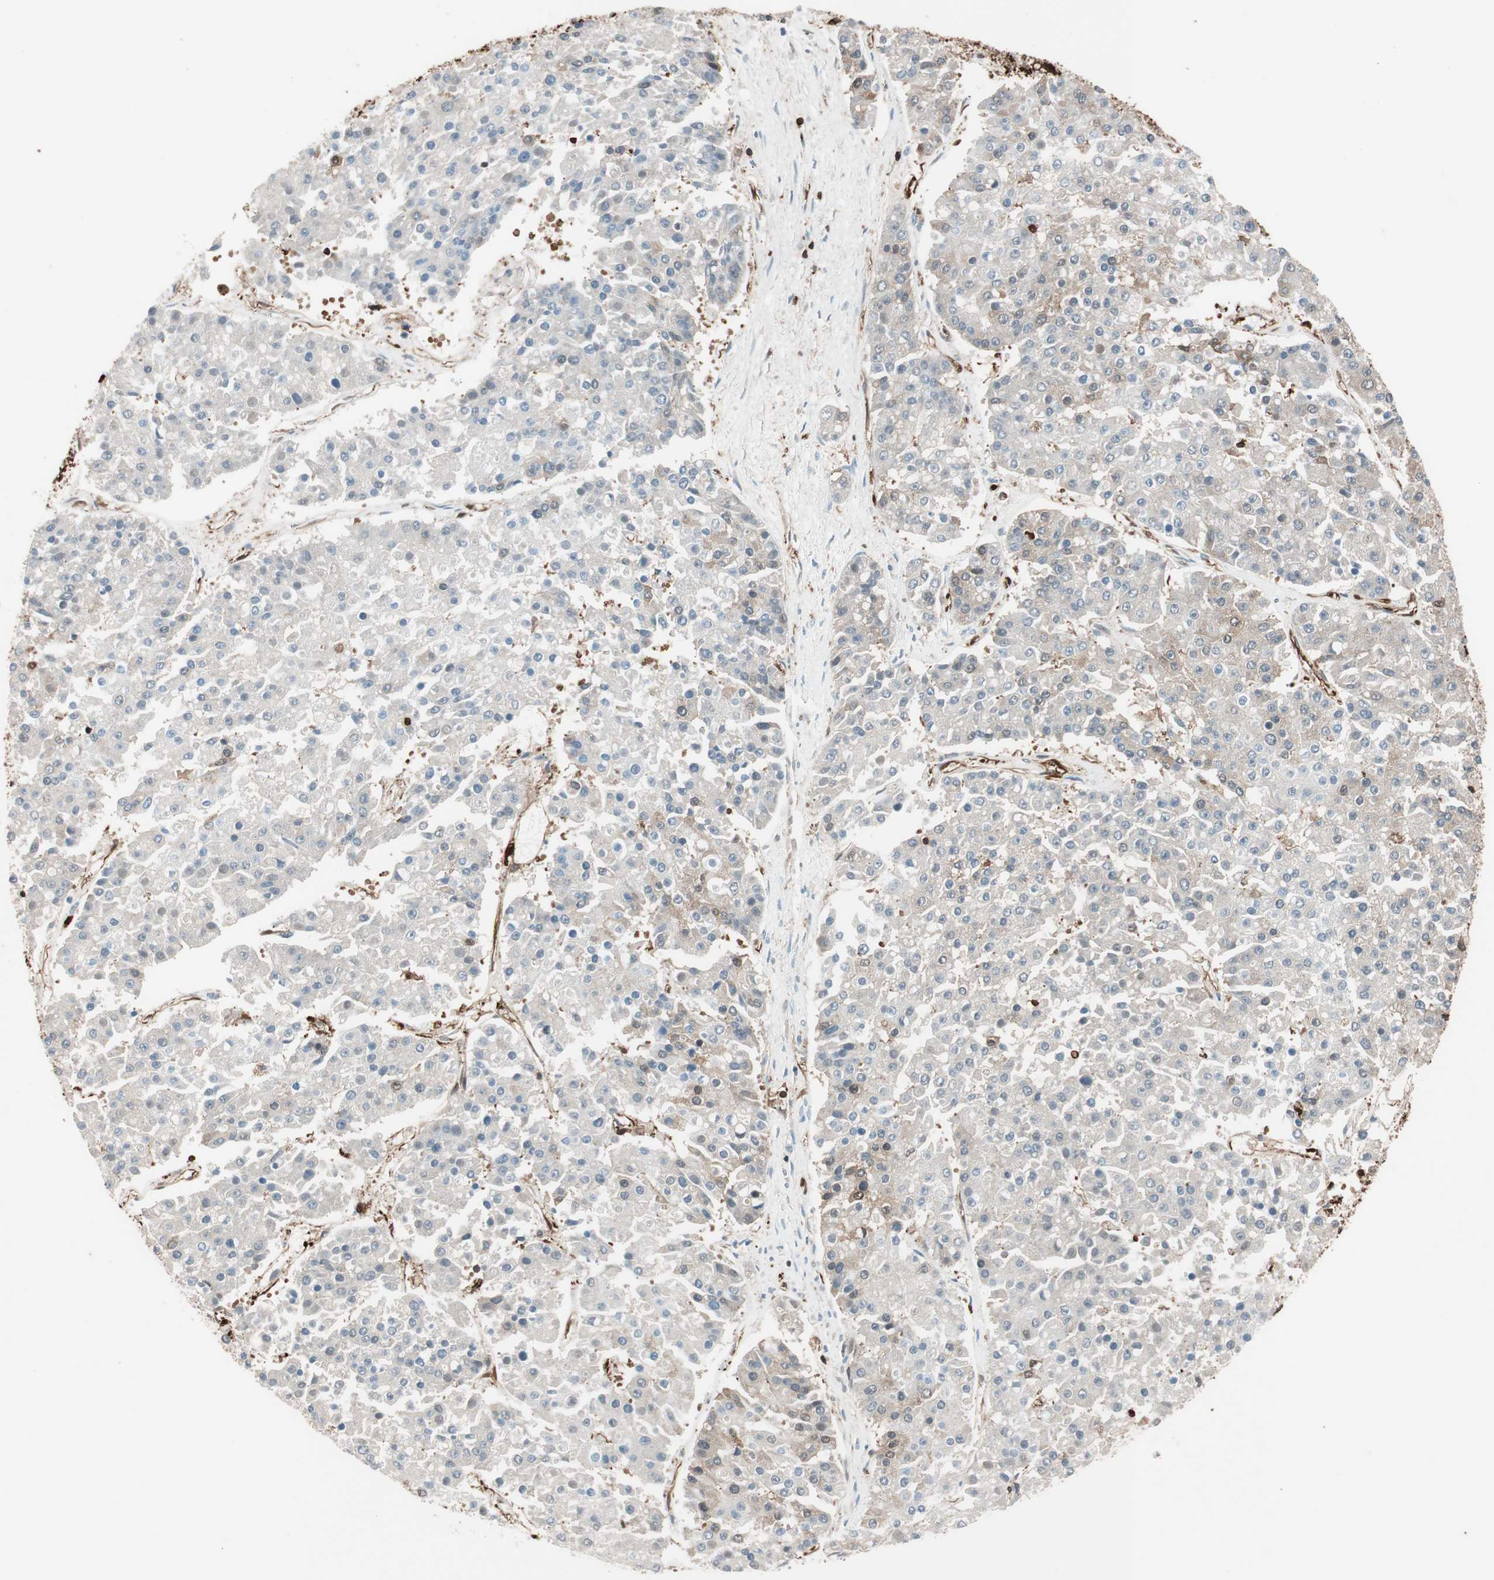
{"staining": {"intensity": "moderate", "quantity": "25%-75%", "location": "cytoplasmic/membranous"}, "tissue": "pancreatic cancer", "cell_type": "Tumor cells", "image_type": "cancer", "snomed": [{"axis": "morphology", "description": "Adenocarcinoma, NOS"}, {"axis": "topography", "description": "Pancreas"}], "caption": "Adenocarcinoma (pancreatic) was stained to show a protein in brown. There is medium levels of moderate cytoplasmic/membranous positivity in about 25%-75% of tumor cells. The protein of interest is shown in brown color, while the nuclei are stained blue.", "gene": "VASP", "patient": {"sex": "male", "age": 50}}